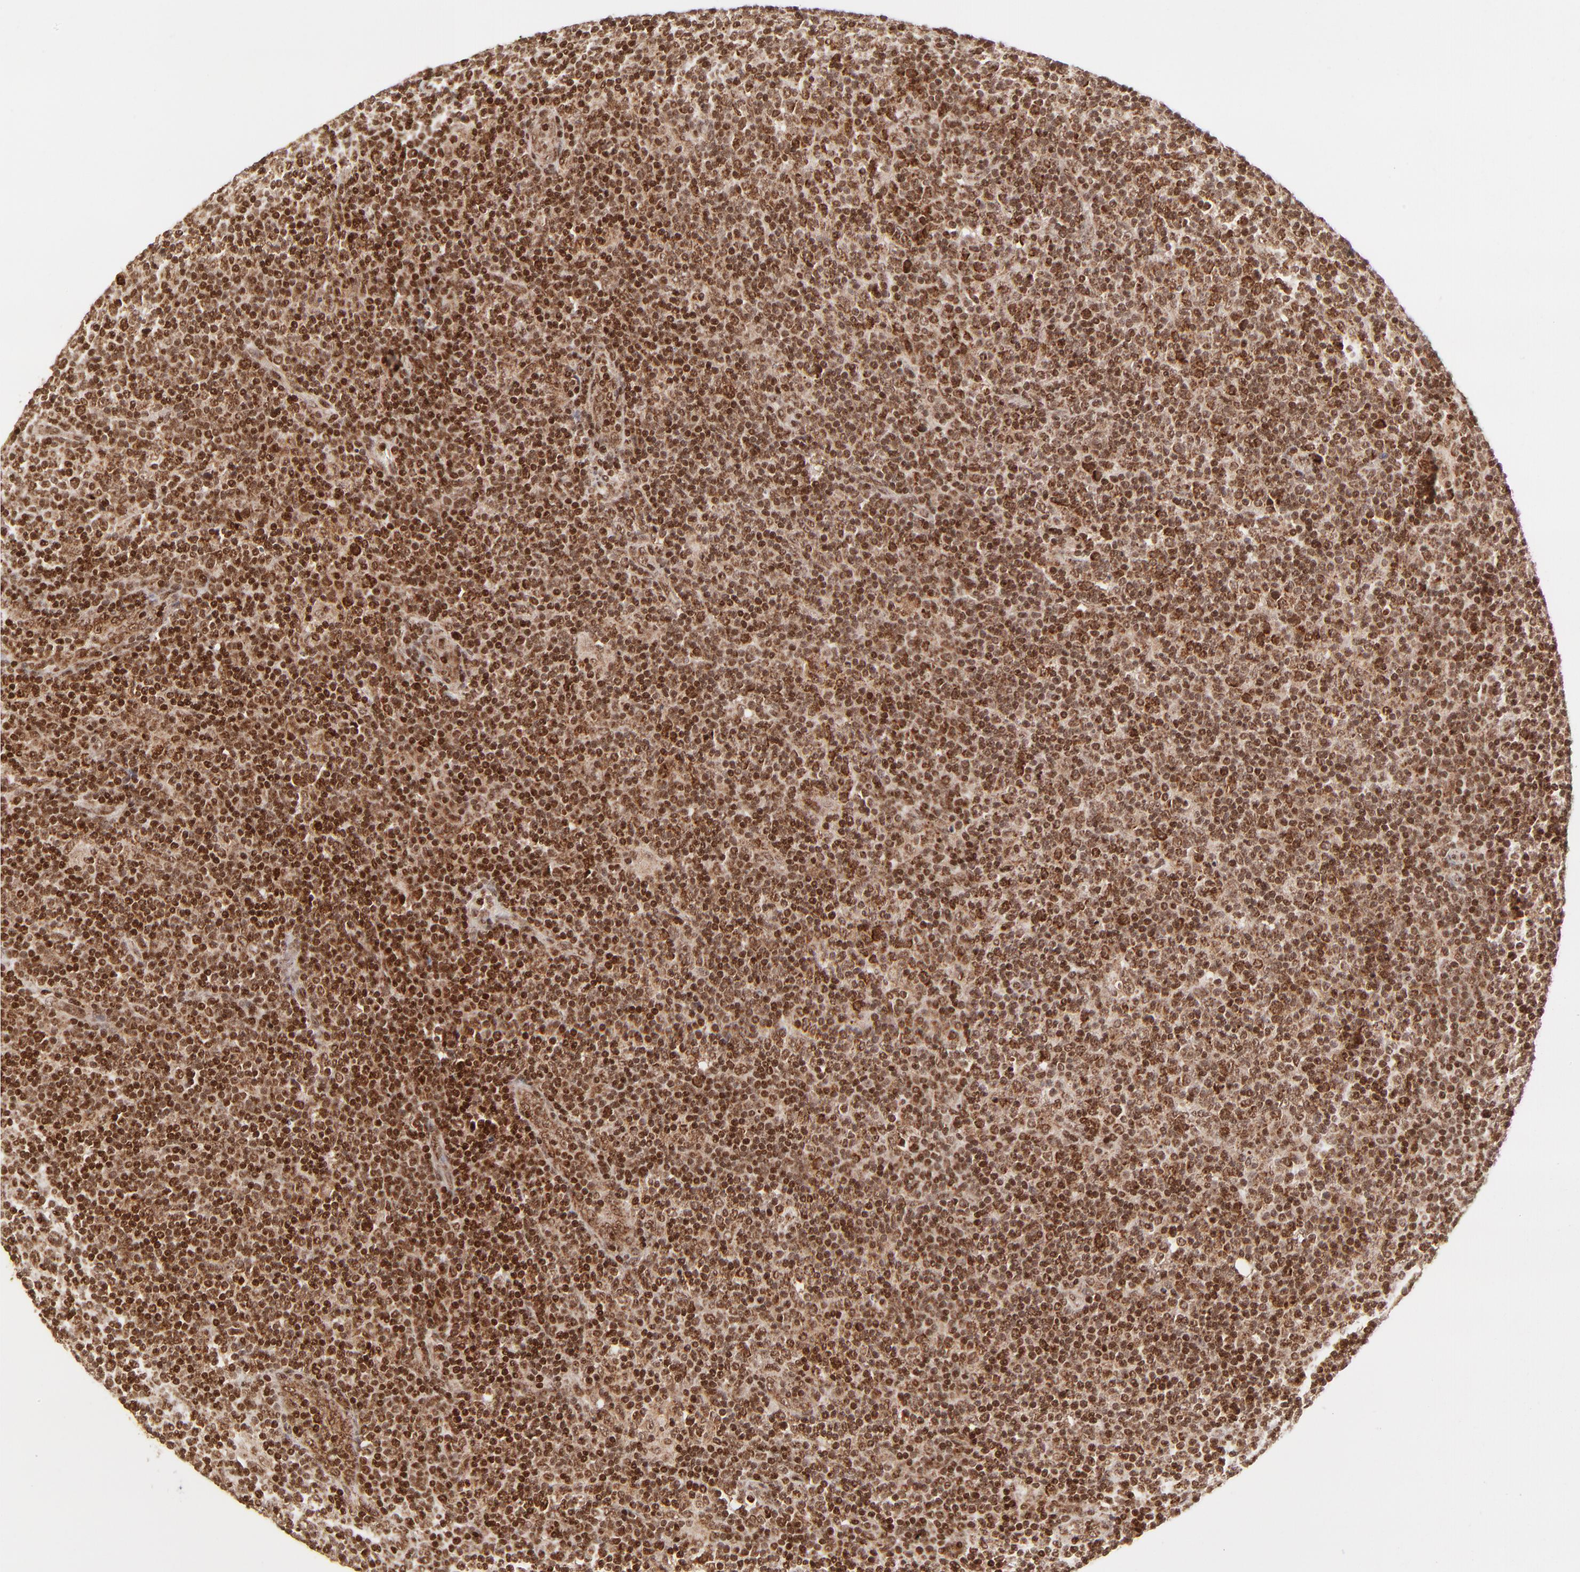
{"staining": {"intensity": "strong", "quantity": ">75%", "location": "cytoplasmic/membranous,nuclear"}, "tissue": "lymphoma", "cell_type": "Tumor cells", "image_type": "cancer", "snomed": [{"axis": "morphology", "description": "Malignant lymphoma, non-Hodgkin's type, Low grade"}, {"axis": "topography", "description": "Lymph node"}], "caption": "Brown immunohistochemical staining in lymphoma reveals strong cytoplasmic/membranous and nuclear expression in approximately >75% of tumor cells.", "gene": "MED15", "patient": {"sex": "male", "age": 70}}